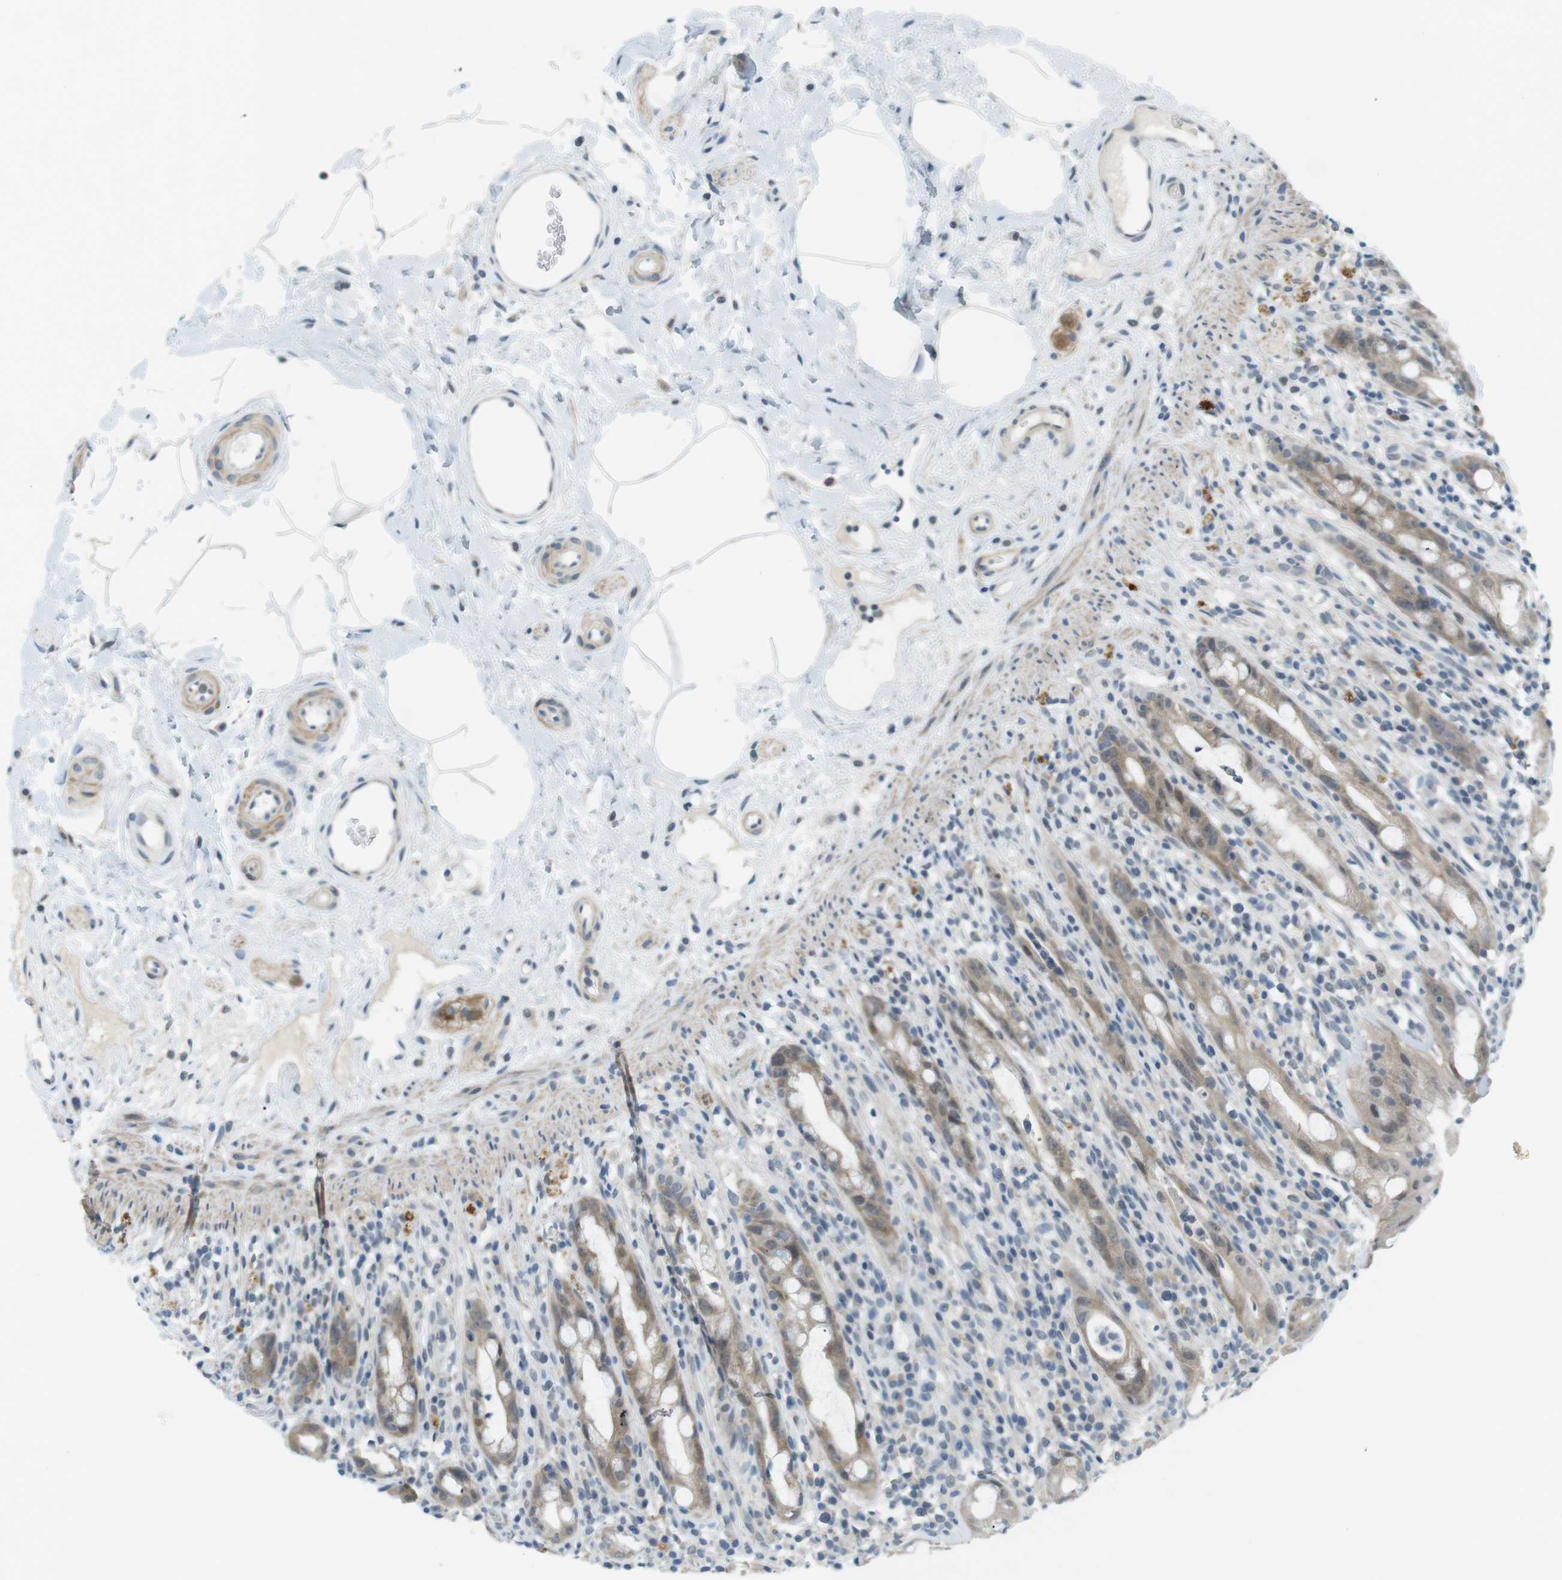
{"staining": {"intensity": "weak", "quantity": "25%-75%", "location": "cytoplasmic/membranous"}, "tissue": "rectum", "cell_type": "Glandular cells", "image_type": "normal", "snomed": [{"axis": "morphology", "description": "Normal tissue, NOS"}, {"axis": "topography", "description": "Rectum"}], "caption": "This histopathology image displays normal rectum stained with IHC to label a protein in brown. The cytoplasmic/membranous of glandular cells show weak positivity for the protein. Nuclei are counter-stained blue.", "gene": "RTN3", "patient": {"sex": "male", "age": 44}}